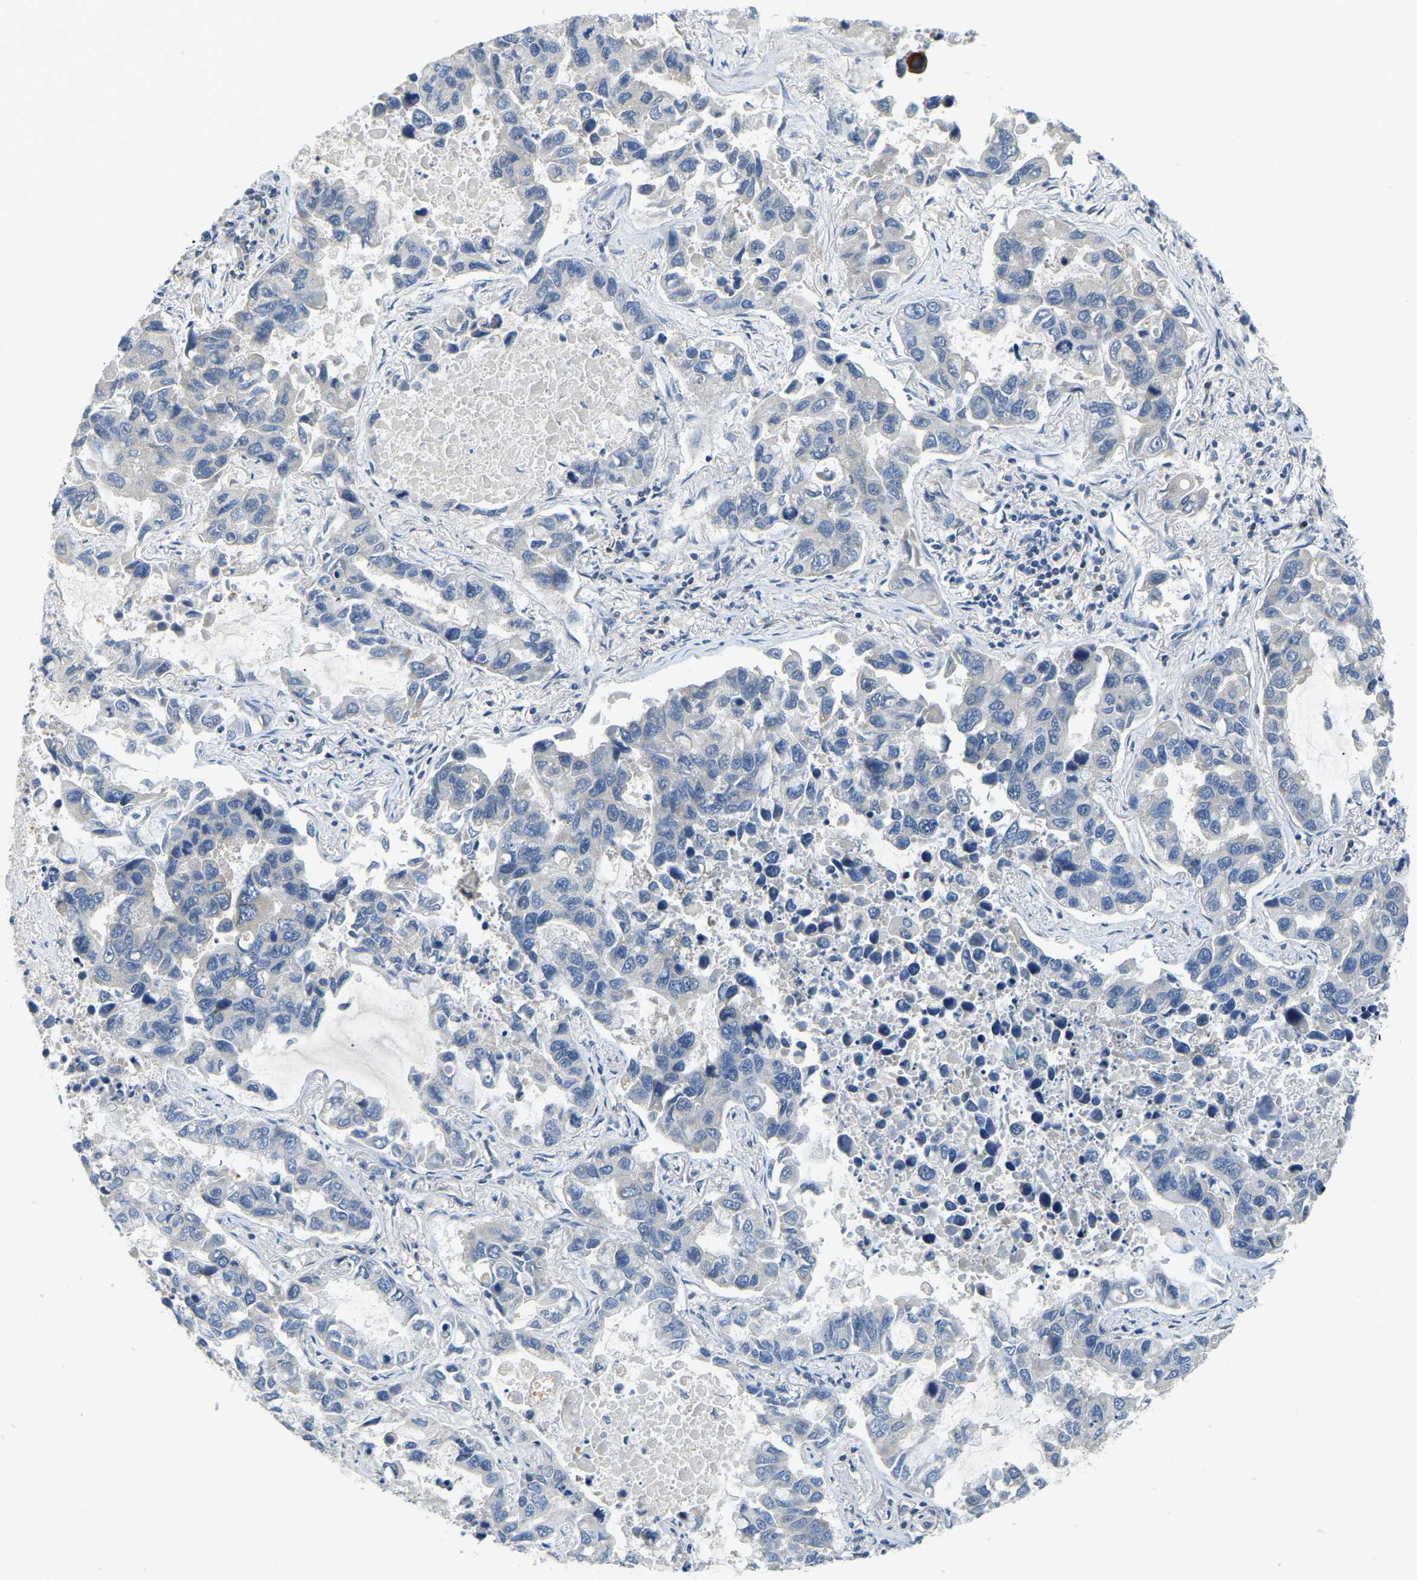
{"staining": {"intensity": "negative", "quantity": "none", "location": "none"}, "tissue": "lung cancer", "cell_type": "Tumor cells", "image_type": "cancer", "snomed": [{"axis": "morphology", "description": "Adenocarcinoma, NOS"}, {"axis": "topography", "description": "Lung"}], "caption": "DAB immunohistochemical staining of human lung cancer (adenocarcinoma) reveals no significant staining in tumor cells.", "gene": "AHNAK", "patient": {"sex": "male", "age": 64}}